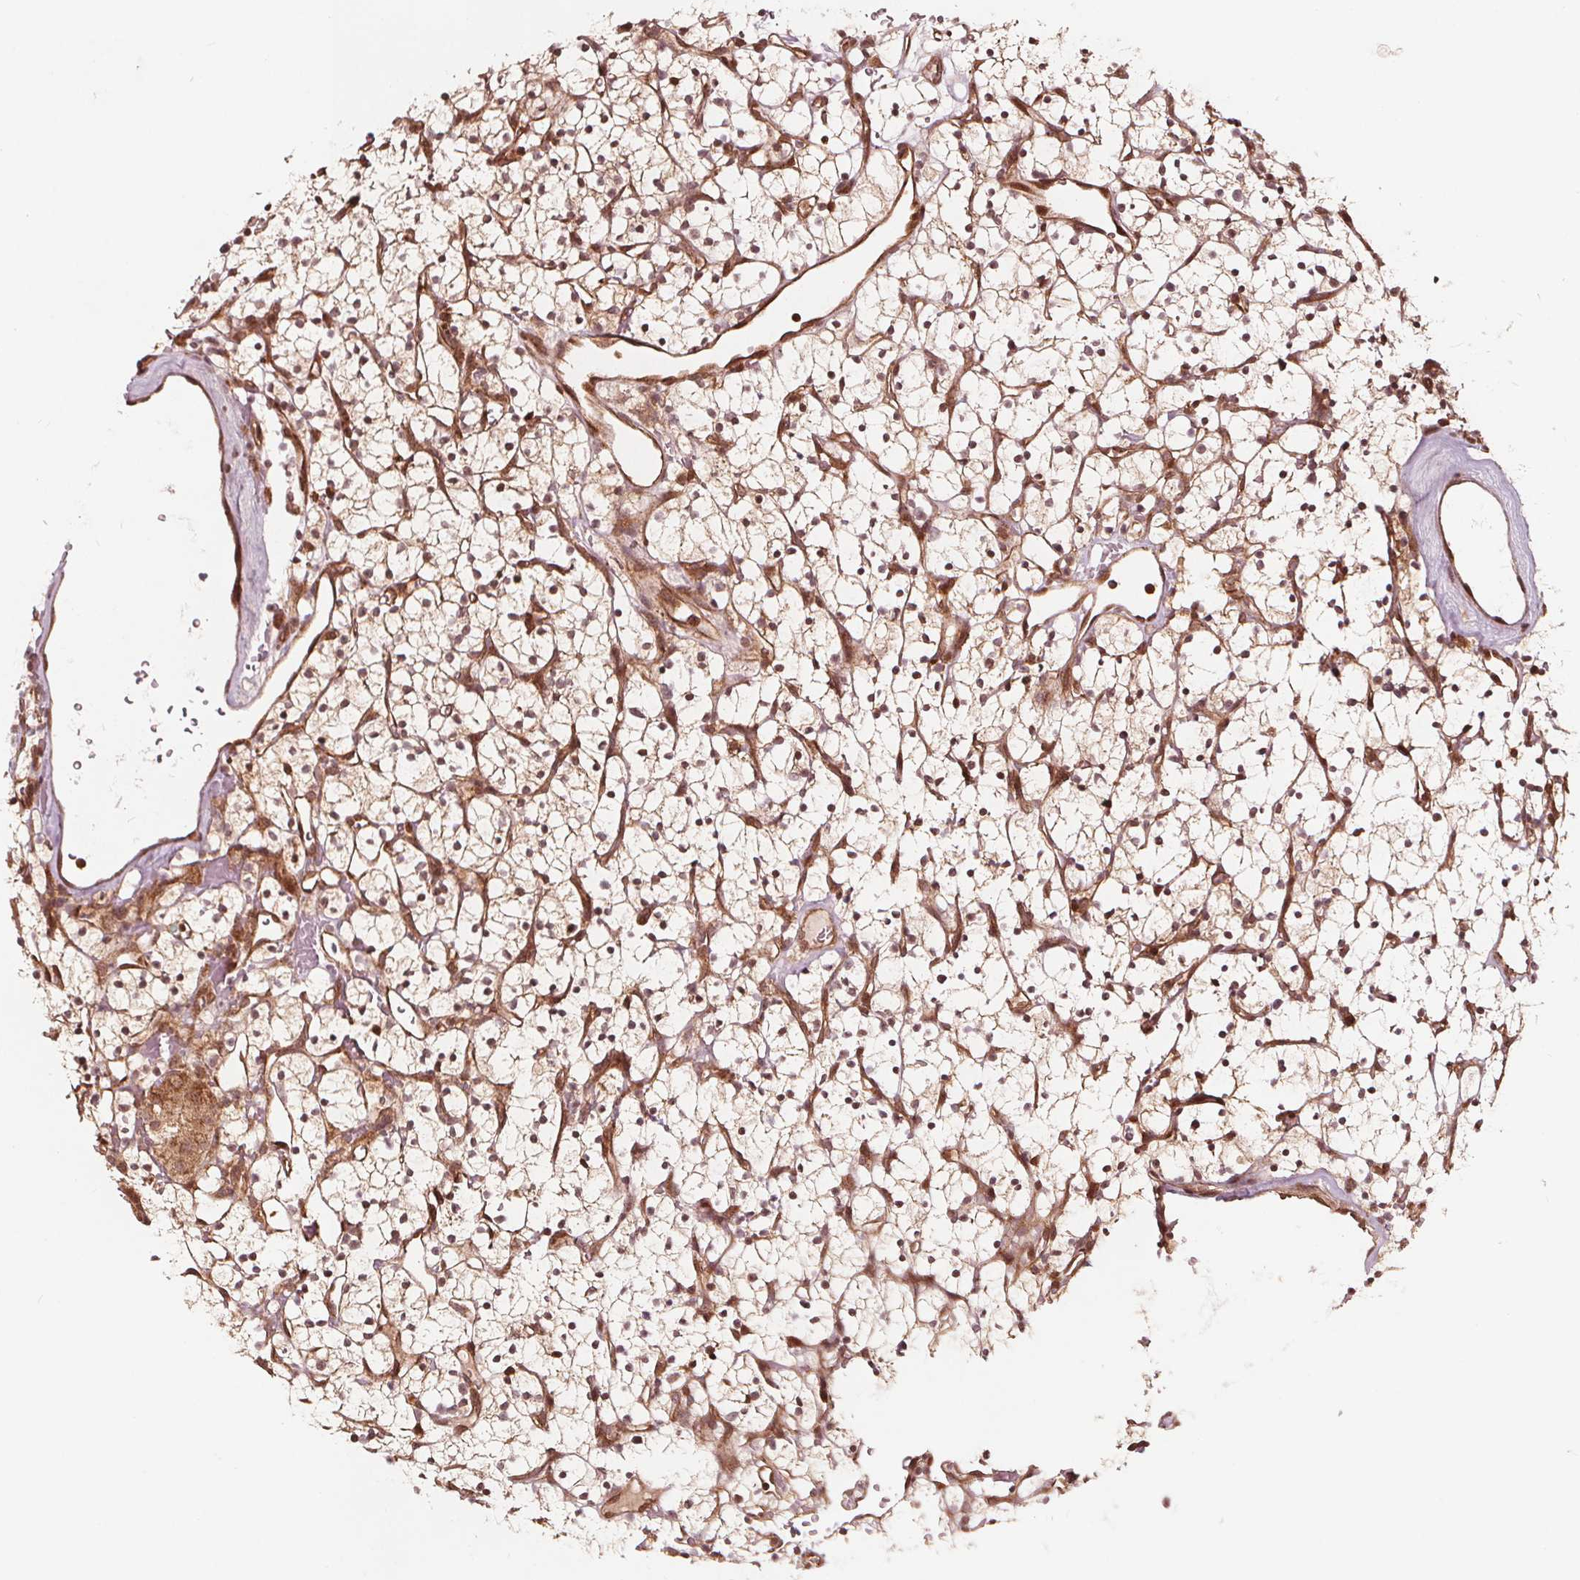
{"staining": {"intensity": "weak", "quantity": "25%-75%", "location": "cytoplasmic/membranous"}, "tissue": "renal cancer", "cell_type": "Tumor cells", "image_type": "cancer", "snomed": [{"axis": "morphology", "description": "Adenocarcinoma, NOS"}, {"axis": "topography", "description": "Kidney"}], "caption": "Tumor cells display low levels of weak cytoplasmic/membranous positivity in about 25%-75% of cells in human renal adenocarcinoma. The staining was performed using DAB (3,3'-diaminobenzidine) to visualize the protein expression in brown, while the nuclei were stained in blue with hematoxylin (Magnification: 20x).", "gene": "AIP", "patient": {"sex": "female", "age": 64}}